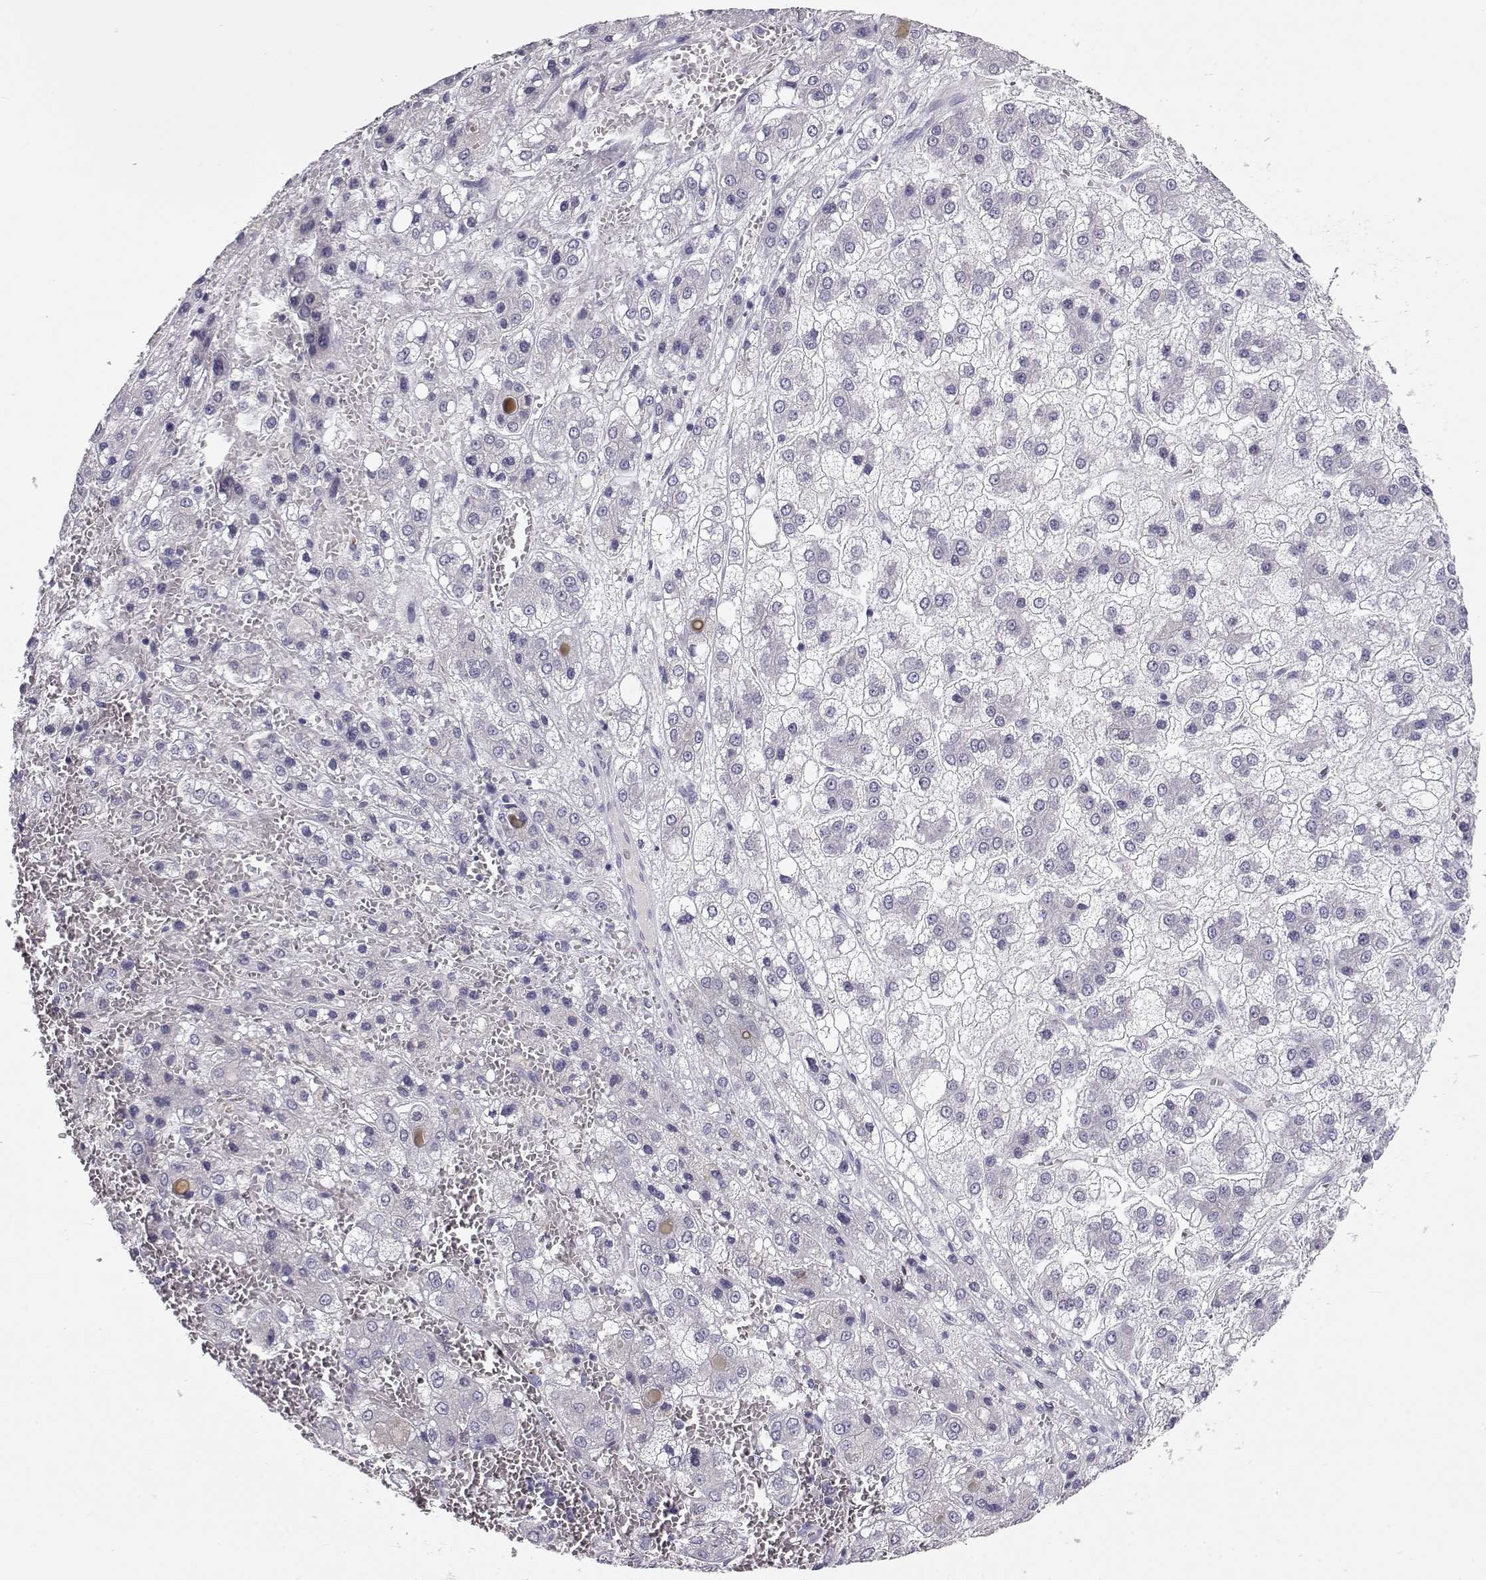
{"staining": {"intensity": "negative", "quantity": "none", "location": "none"}, "tissue": "liver cancer", "cell_type": "Tumor cells", "image_type": "cancer", "snomed": [{"axis": "morphology", "description": "Carcinoma, Hepatocellular, NOS"}, {"axis": "topography", "description": "Liver"}], "caption": "Tumor cells are negative for protein expression in human liver hepatocellular carcinoma.", "gene": "GPR26", "patient": {"sex": "male", "age": 73}}